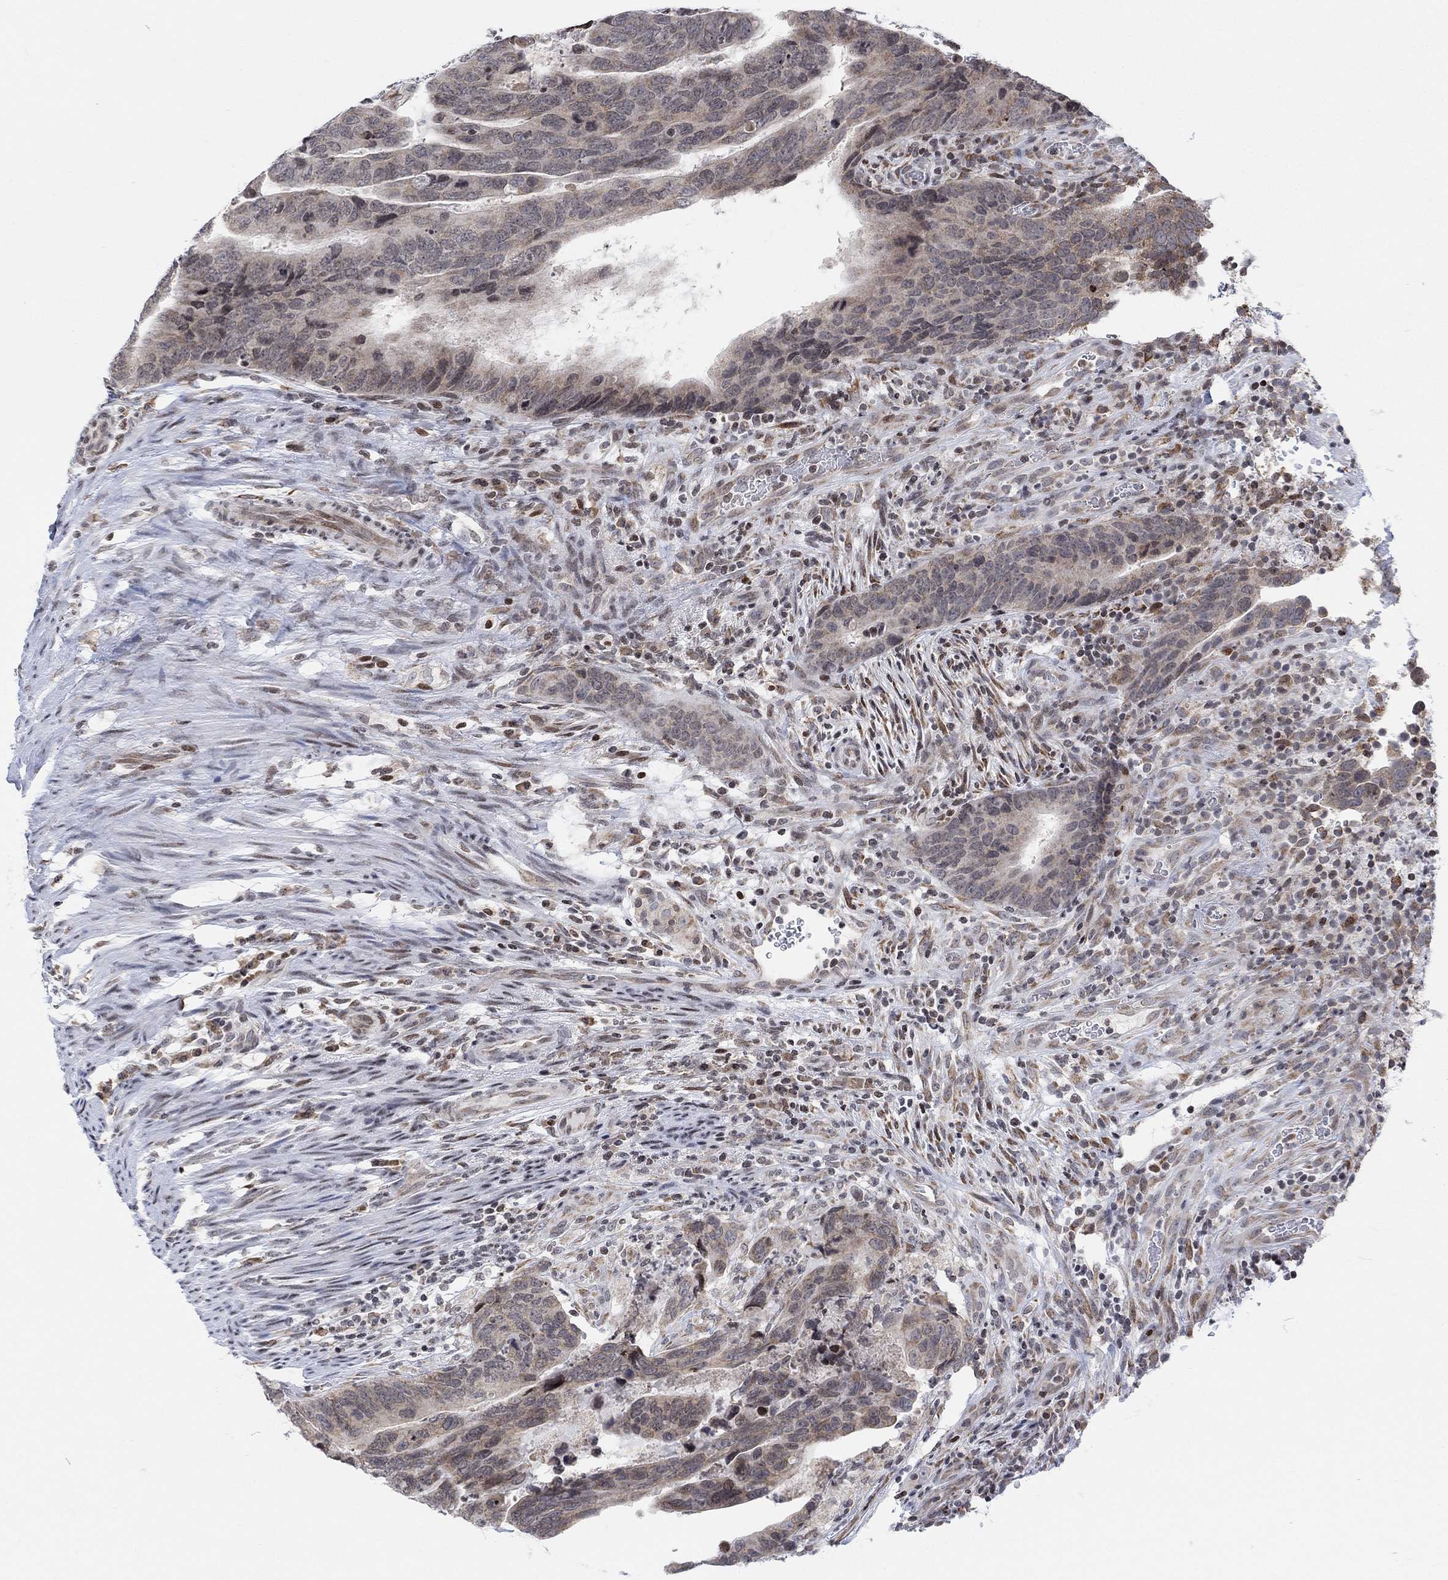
{"staining": {"intensity": "weak", "quantity": "<25%", "location": "cytoplasmic/membranous"}, "tissue": "colorectal cancer", "cell_type": "Tumor cells", "image_type": "cancer", "snomed": [{"axis": "morphology", "description": "Adenocarcinoma, NOS"}, {"axis": "topography", "description": "Colon"}], "caption": "High power microscopy histopathology image of an immunohistochemistry (IHC) image of colorectal adenocarcinoma, revealing no significant expression in tumor cells.", "gene": "ABHD14A", "patient": {"sex": "female", "age": 56}}